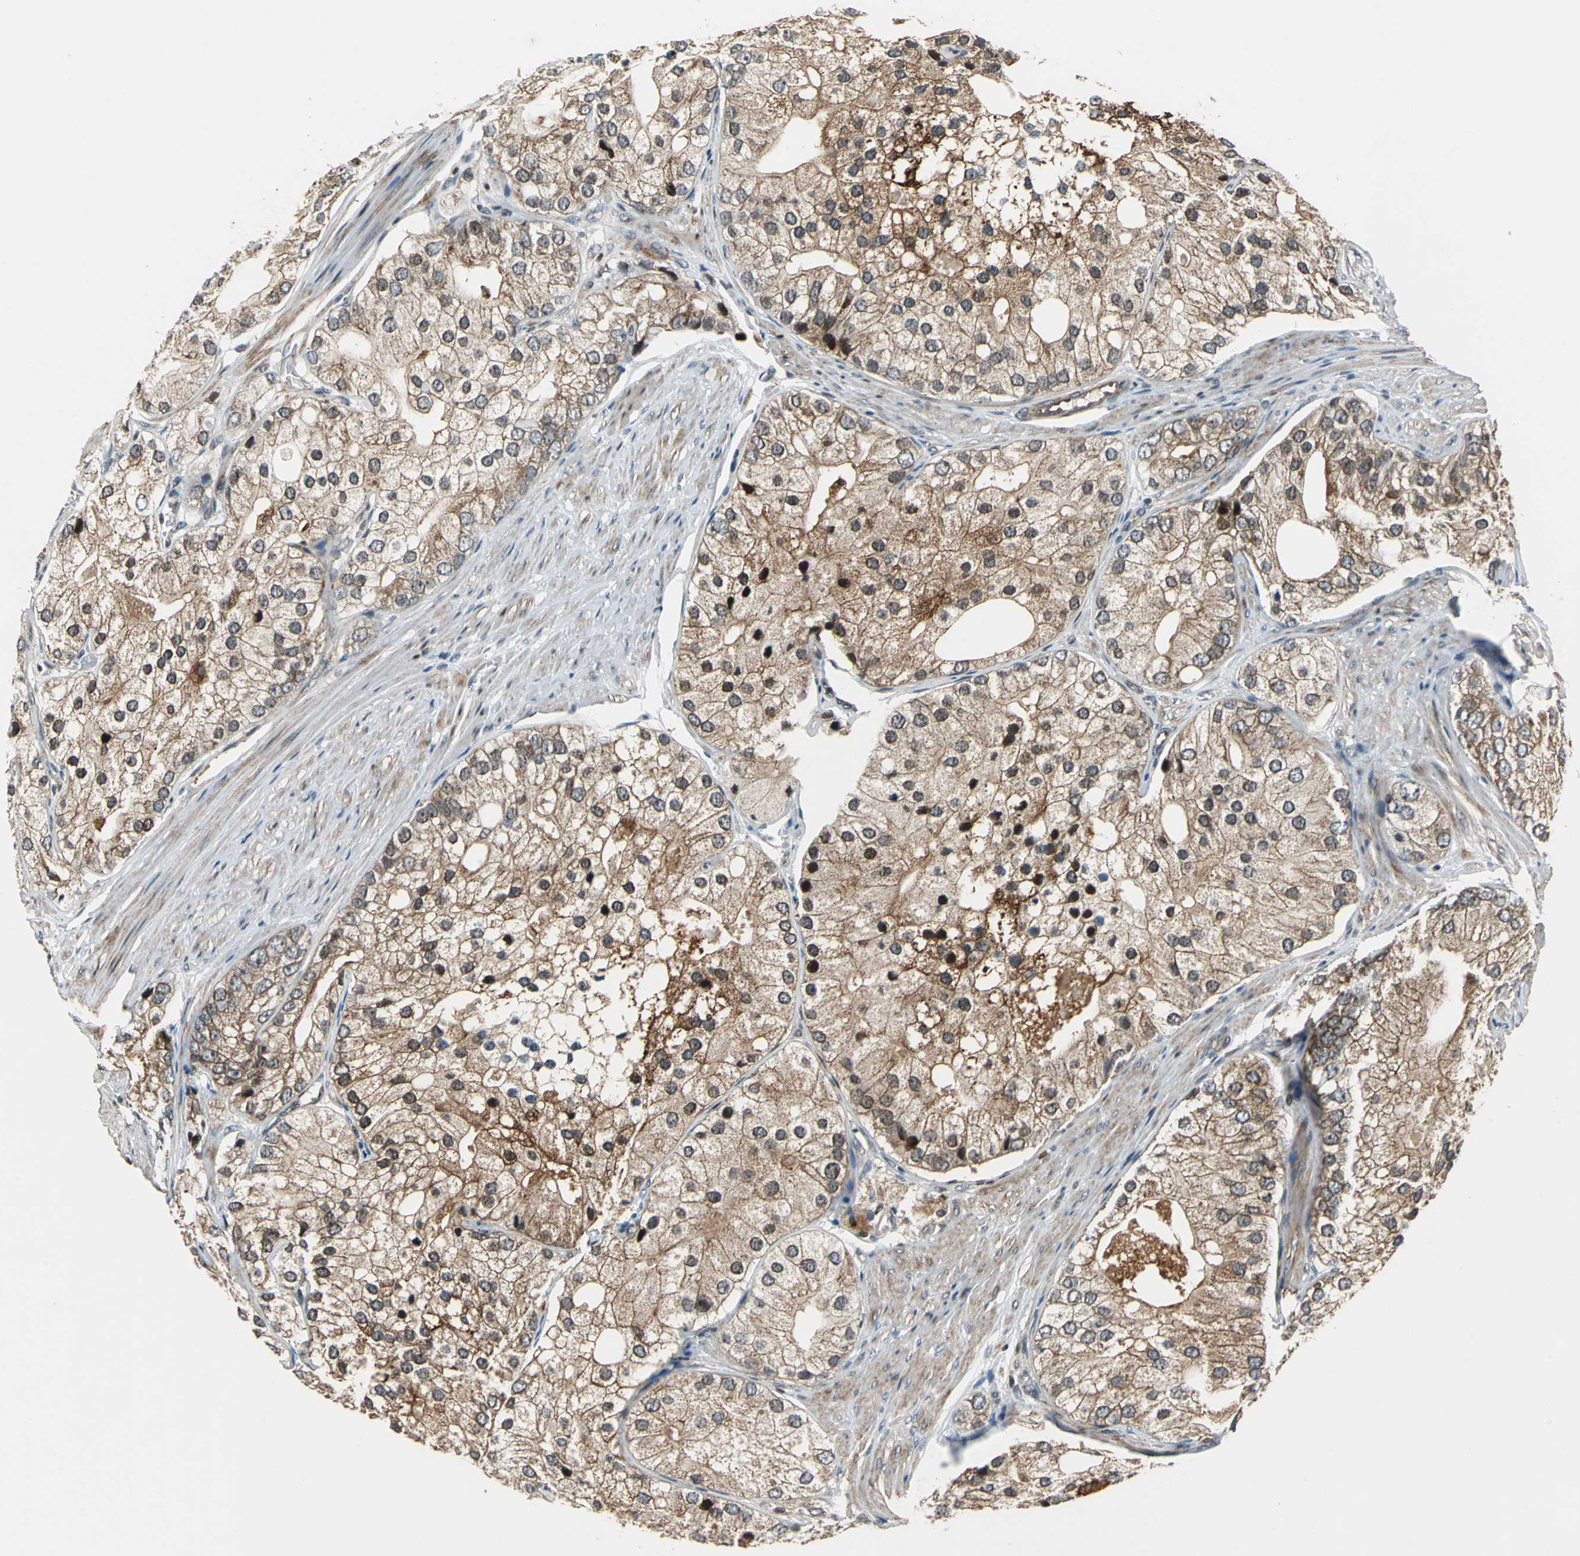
{"staining": {"intensity": "moderate", "quantity": ">75%", "location": "cytoplasmic/membranous"}, "tissue": "prostate cancer", "cell_type": "Tumor cells", "image_type": "cancer", "snomed": [{"axis": "morphology", "description": "Adenocarcinoma, Low grade"}, {"axis": "topography", "description": "Prostate"}], "caption": "This is an image of IHC staining of low-grade adenocarcinoma (prostate), which shows moderate staining in the cytoplasmic/membranous of tumor cells.", "gene": "AATF", "patient": {"sex": "male", "age": 69}}